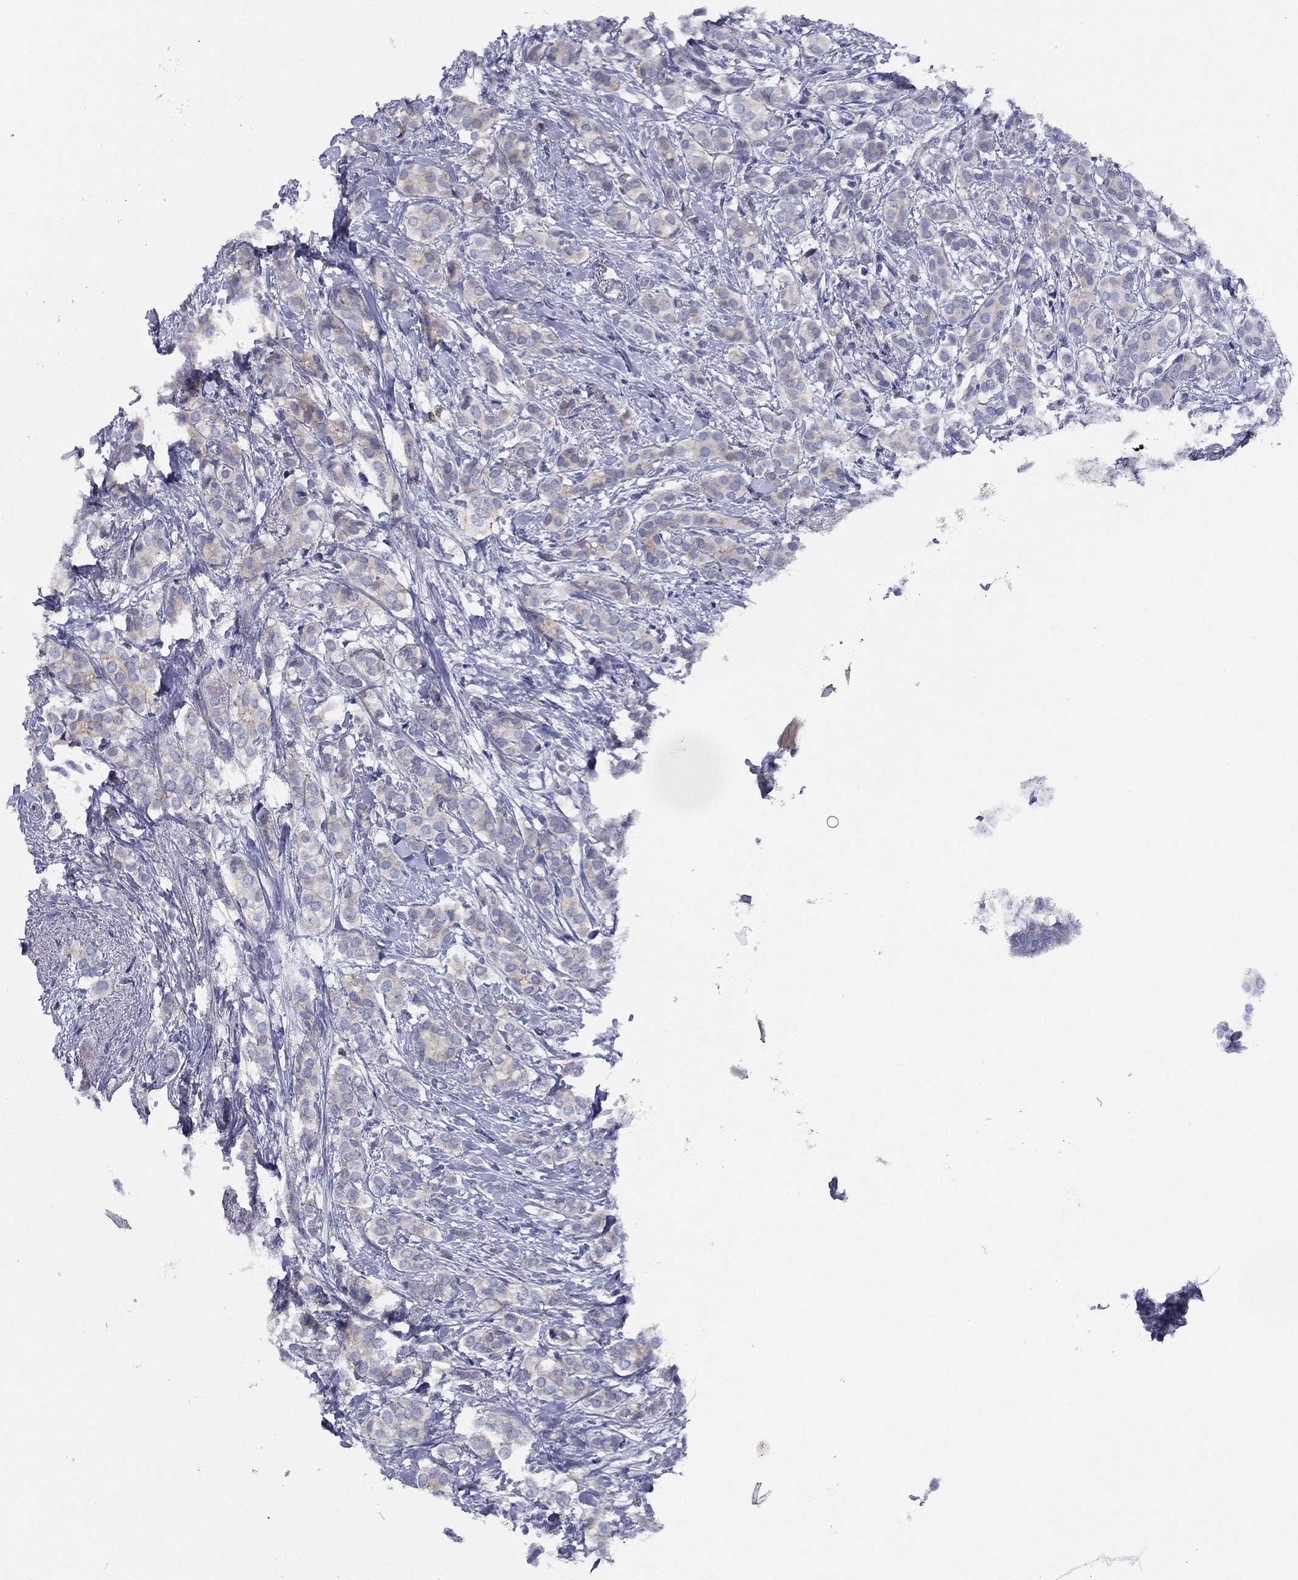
{"staining": {"intensity": "weak", "quantity": "<25%", "location": "cytoplasmic/membranous"}, "tissue": "breast cancer", "cell_type": "Tumor cells", "image_type": "cancer", "snomed": [{"axis": "morphology", "description": "Duct carcinoma"}, {"axis": "topography", "description": "Breast"}], "caption": "There is no significant expression in tumor cells of breast infiltrating ductal carcinoma. The staining is performed using DAB (3,3'-diaminobenzidine) brown chromogen with nuclei counter-stained in using hematoxylin.", "gene": "ZNF223", "patient": {"sex": "female", "age": 73}}